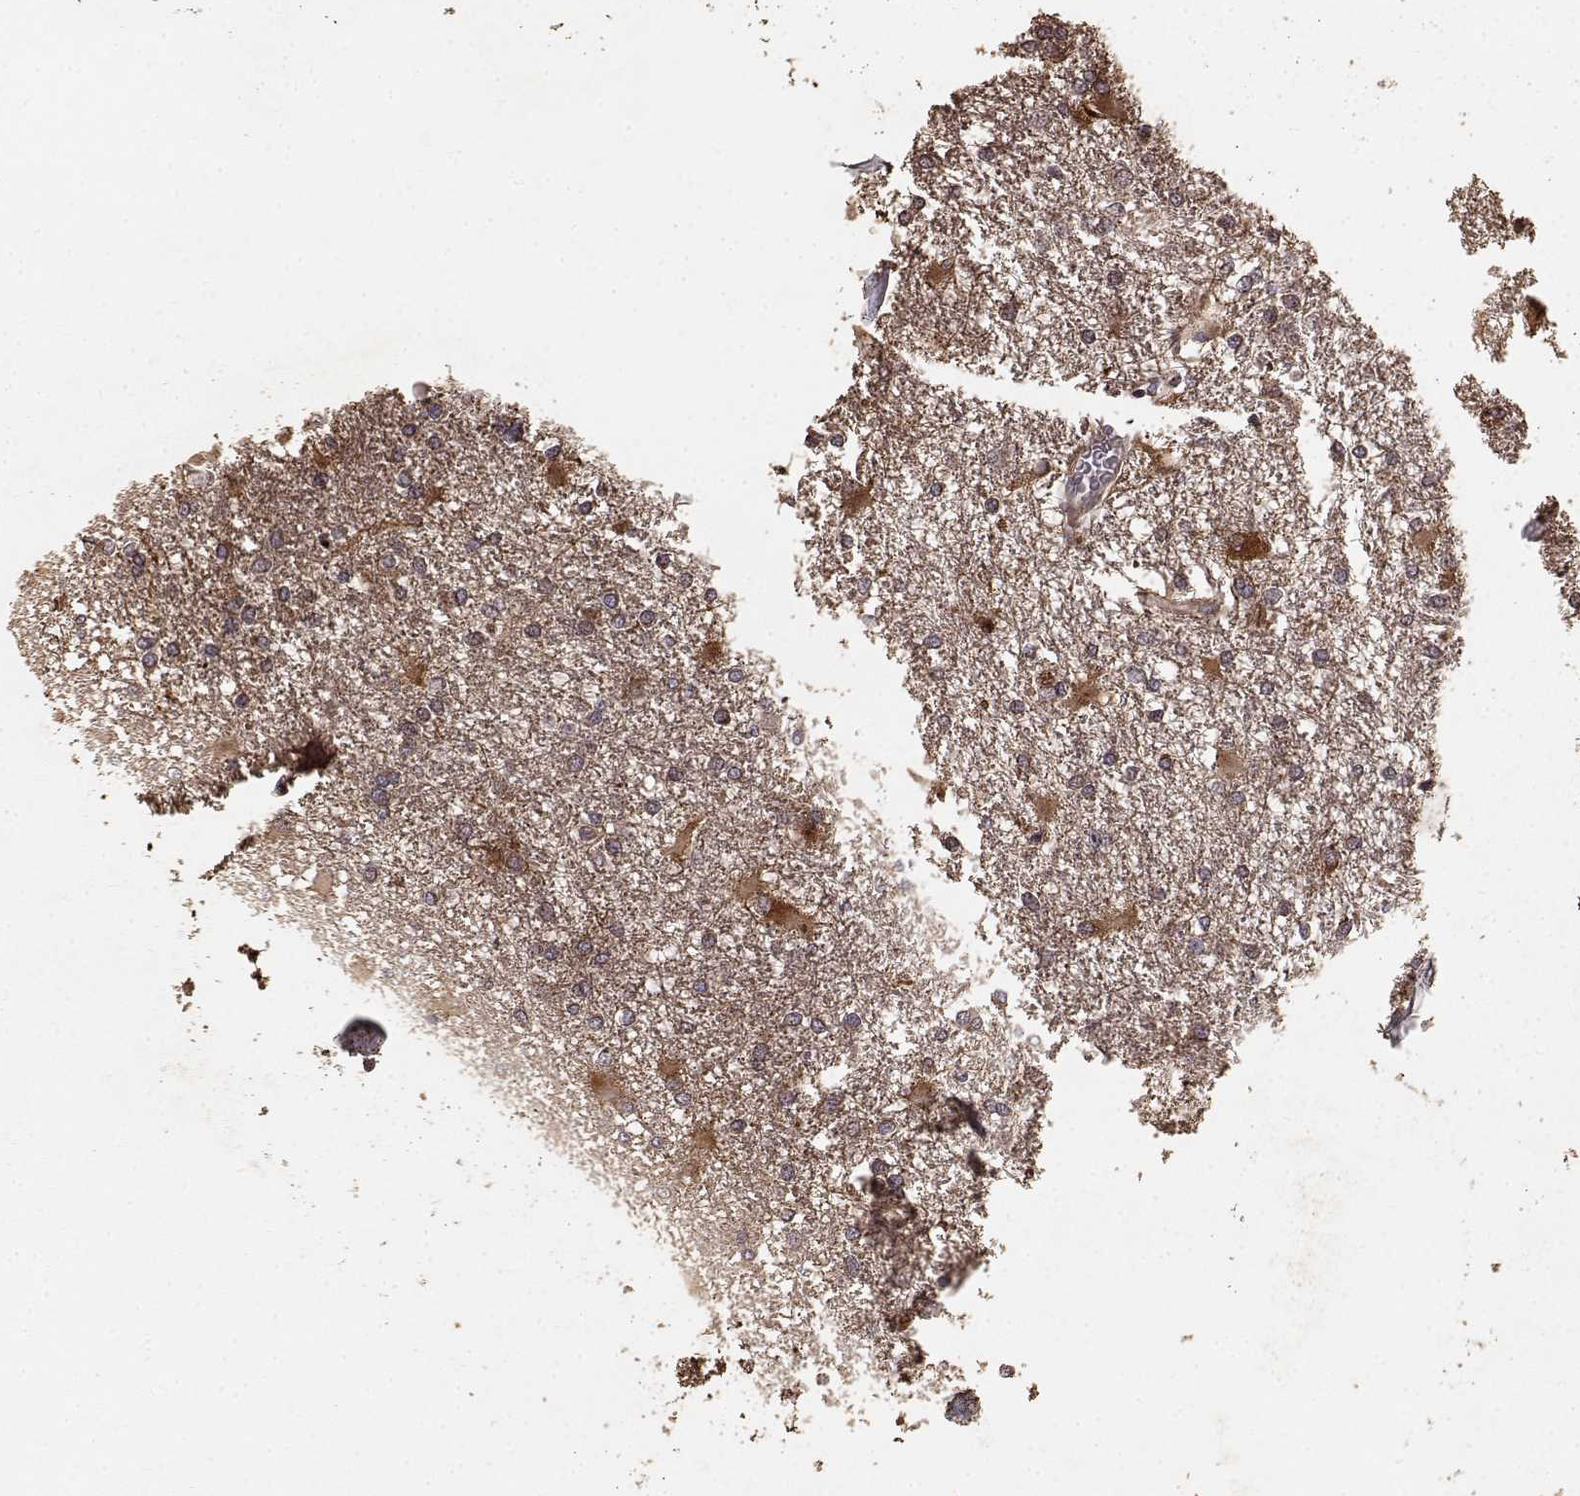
{"staining": {"intensity": "moderate", "quantity": "25%-75%", "location": "cytoplasmic/membranous"}, "tissue": "glioma", "cell_type": "Tumor cells", "image_type": "cancer", "snomed": [{"axis": "morphology", "description": "Glioma, malignant, High grade"}, {"axis": "topography", "description": "Cerebral cortex"}], "caption": "Immunohistochemistry staining of glioma, which shows medium levels of moderate cytoplasmic/membranous staining in approximately 25%-75% of tumor cells indicating moderate cytoplasmic/membranous protein staining. The staining was performed using DAB (3,3'-diaminobenzidine) (brown) for protein detection and nuclei were counterstained in hematoxylin (blue).", "gene": "USP15", "patient": {"sex": "male", "age": 79}}